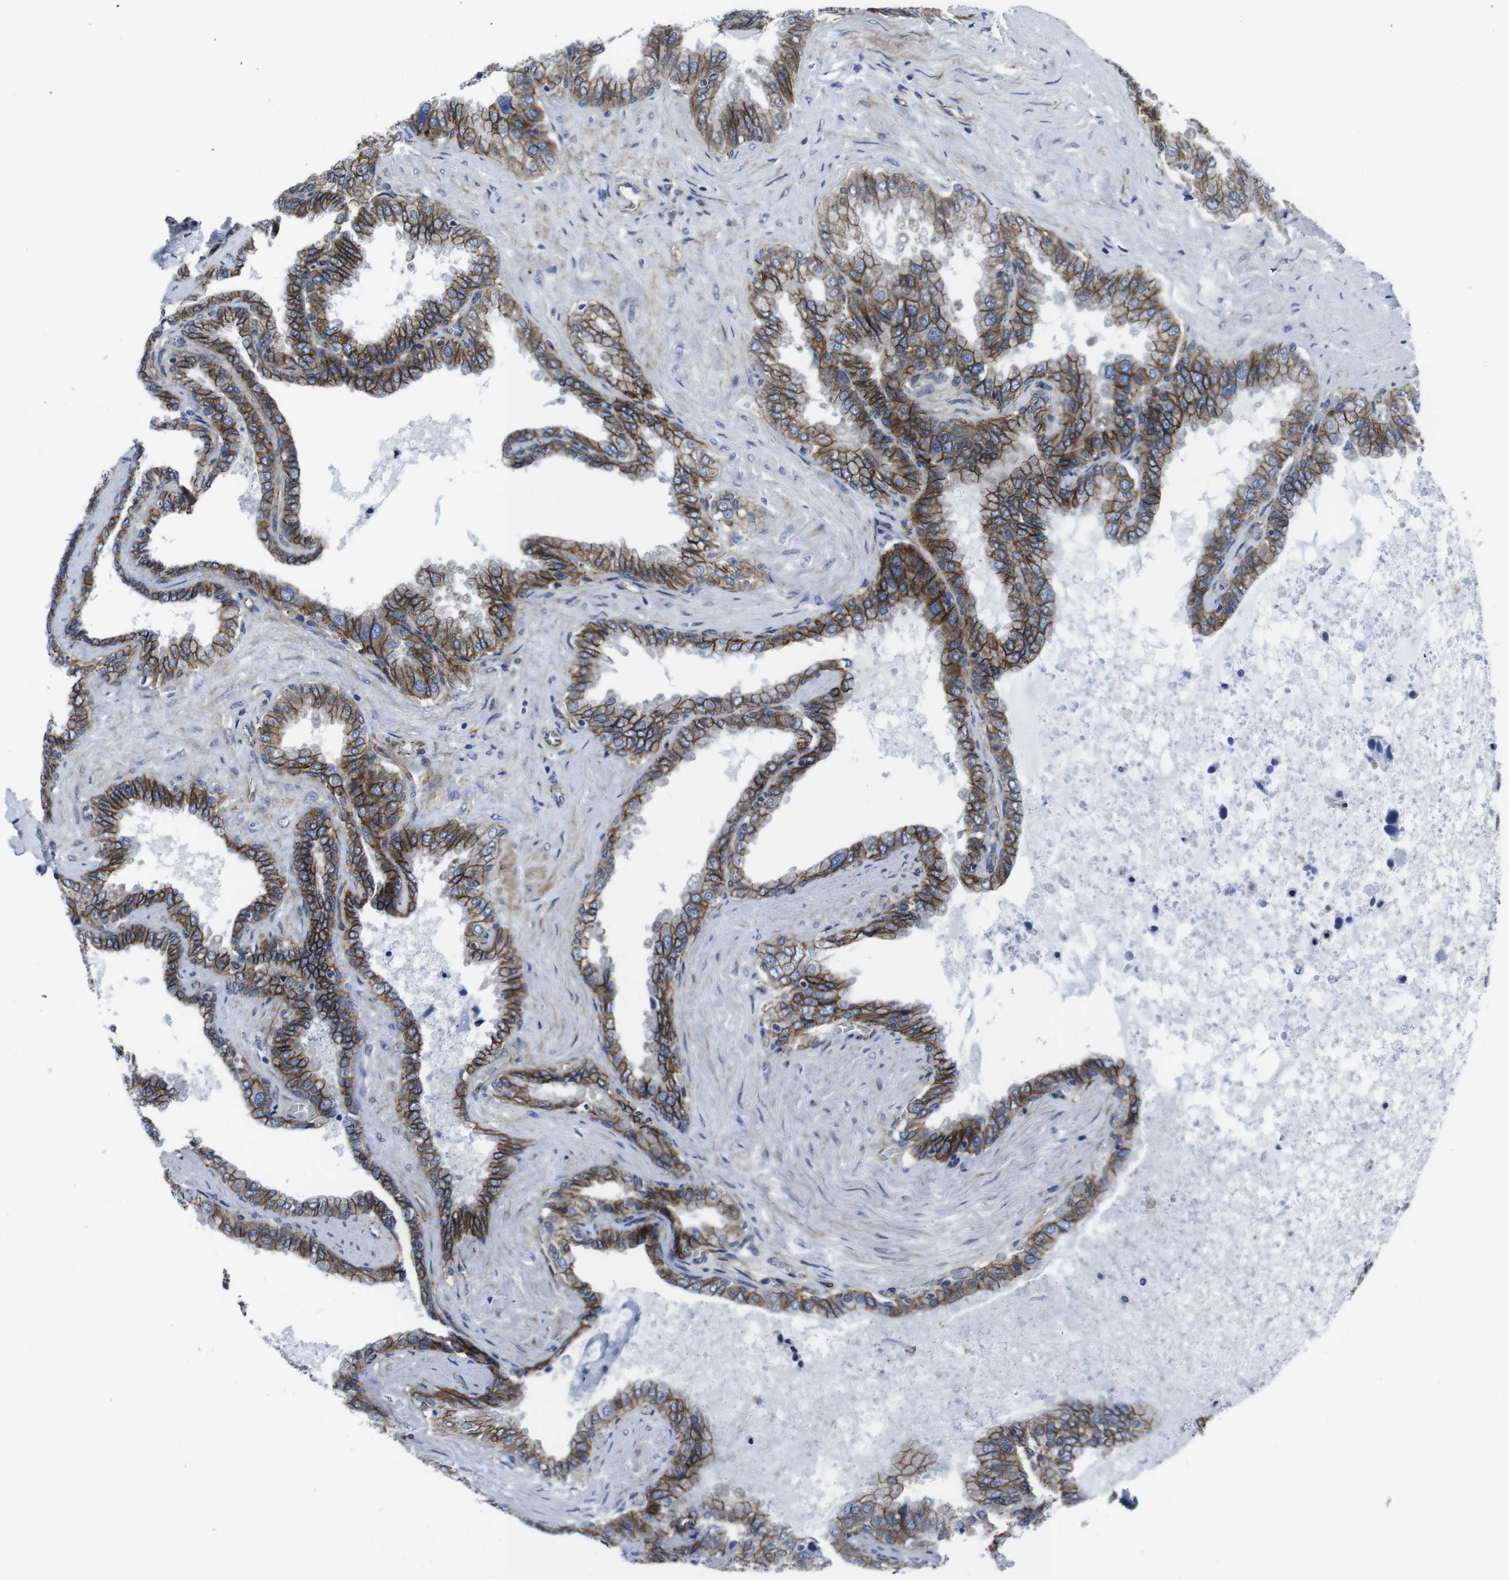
{"staining": {"intensity": "strong", "quantity": ">75%", "location": "cytoplasmic/membranous"}, "tissue": "seminal vesicle", "cell_type": "Glandular cells", "image_type": "normal", "snomed": [{"axis": "morphology", "description": "Normal tissue, NOS"}, {"axis": "topography", "description": "Seminal veicle"}], "caption": "Glandular cells display high levels of strong cytoplasmic/membranous staining in approximately >75% of cells in normal human seminal vesicle. (DAB (3,3'-diaminobenzidine) IHC, brown staining for protein, blue staining for nuclei).", "gene": "NUMB", "patient": {"sex": "male", "age": 46}}